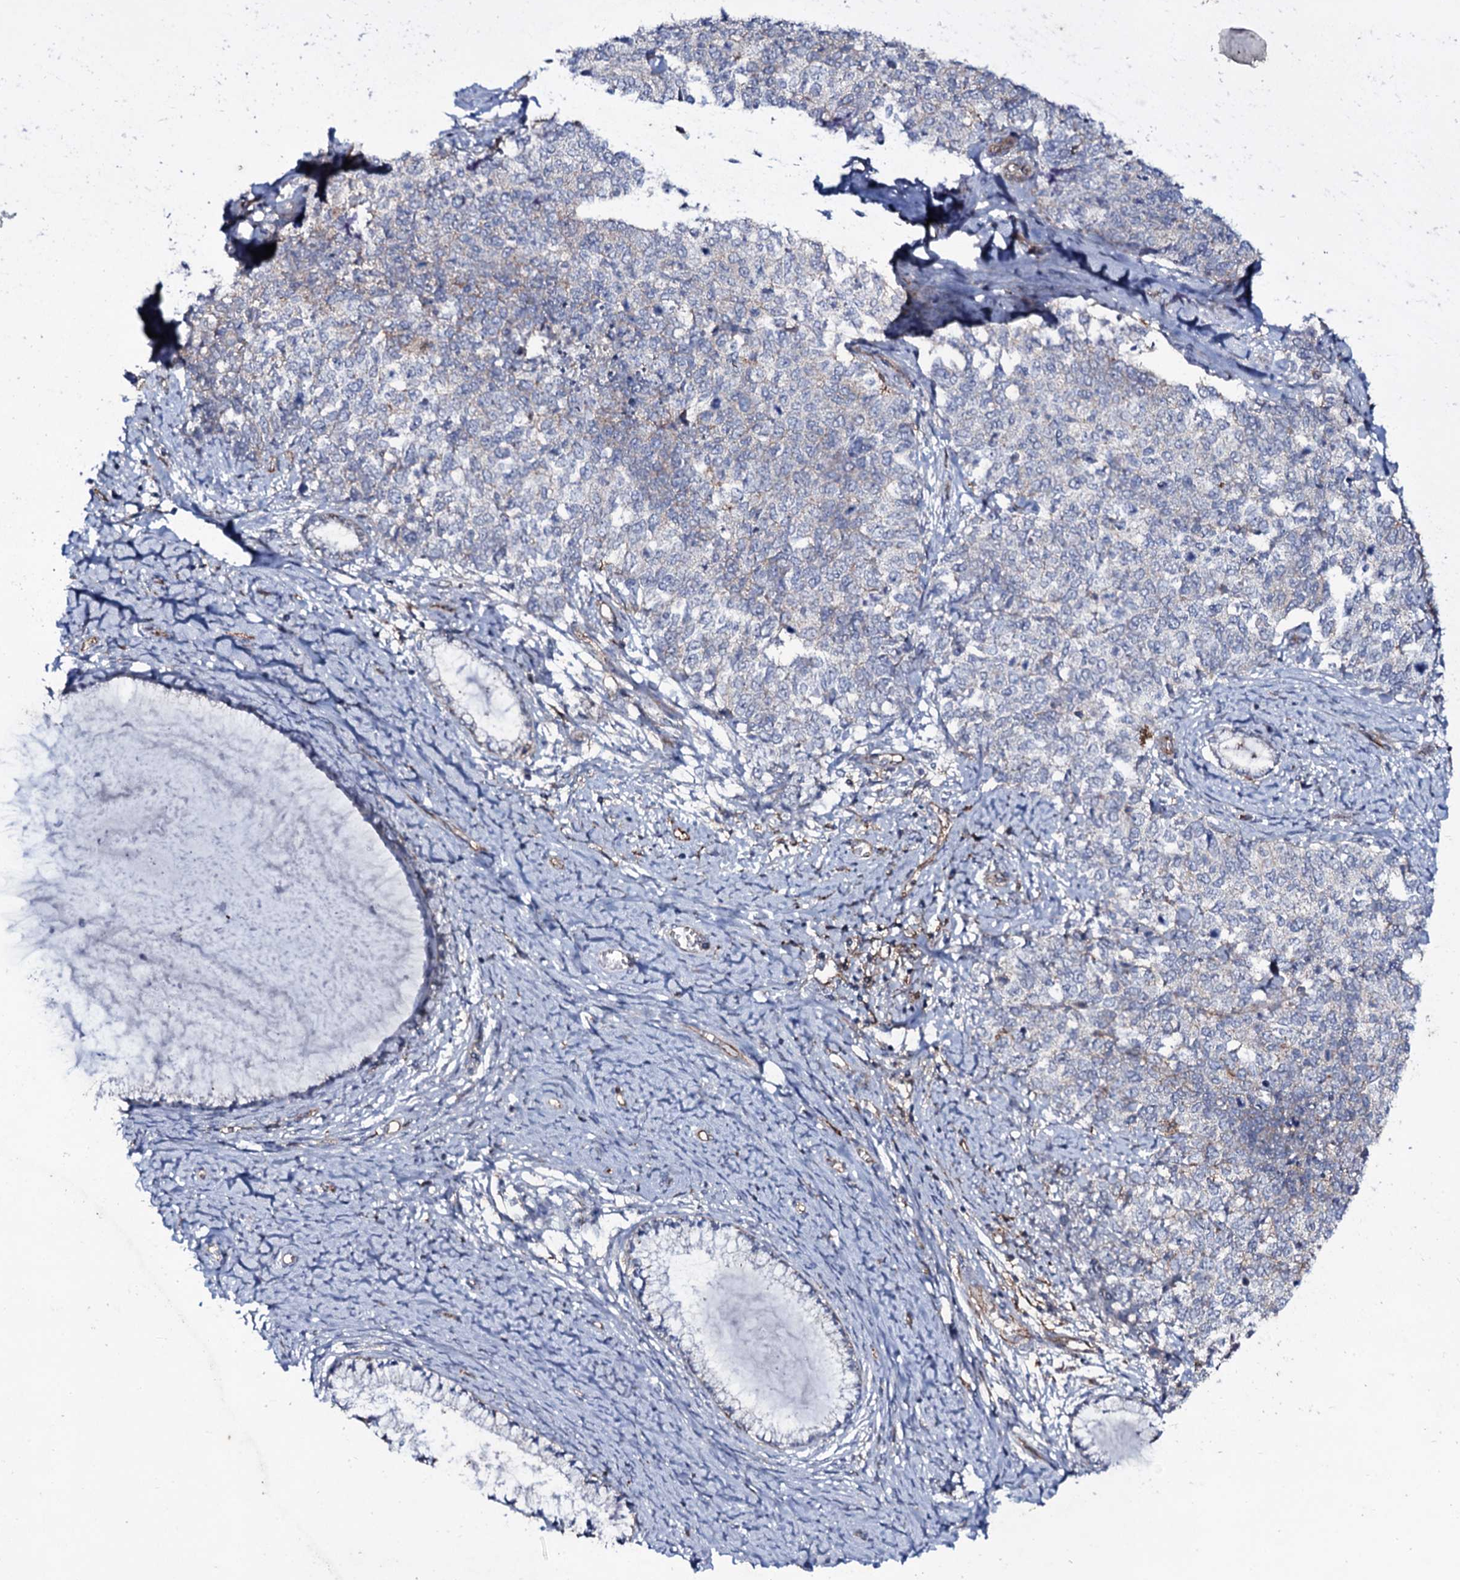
{"staining": {"intensity": "negative", "quantity": "none", "location": "none"}, "tissue": "cervical cancer", "cell_type": "Tumor cells", "image_type": "cancer", "snomed": [{"axis": "morphology", "description": "Squamous cell carcinoma, NOS"}, {"axis": "topography", "description": "Cervix"}], "caption": "DAB (3,3'-diaminobenzidine) immunohistochemical staining of human cervical cancer shows no significant expression in tumor cells.", "gene": "SNAP23", "patient": {"sex": "female", "age": 63}}